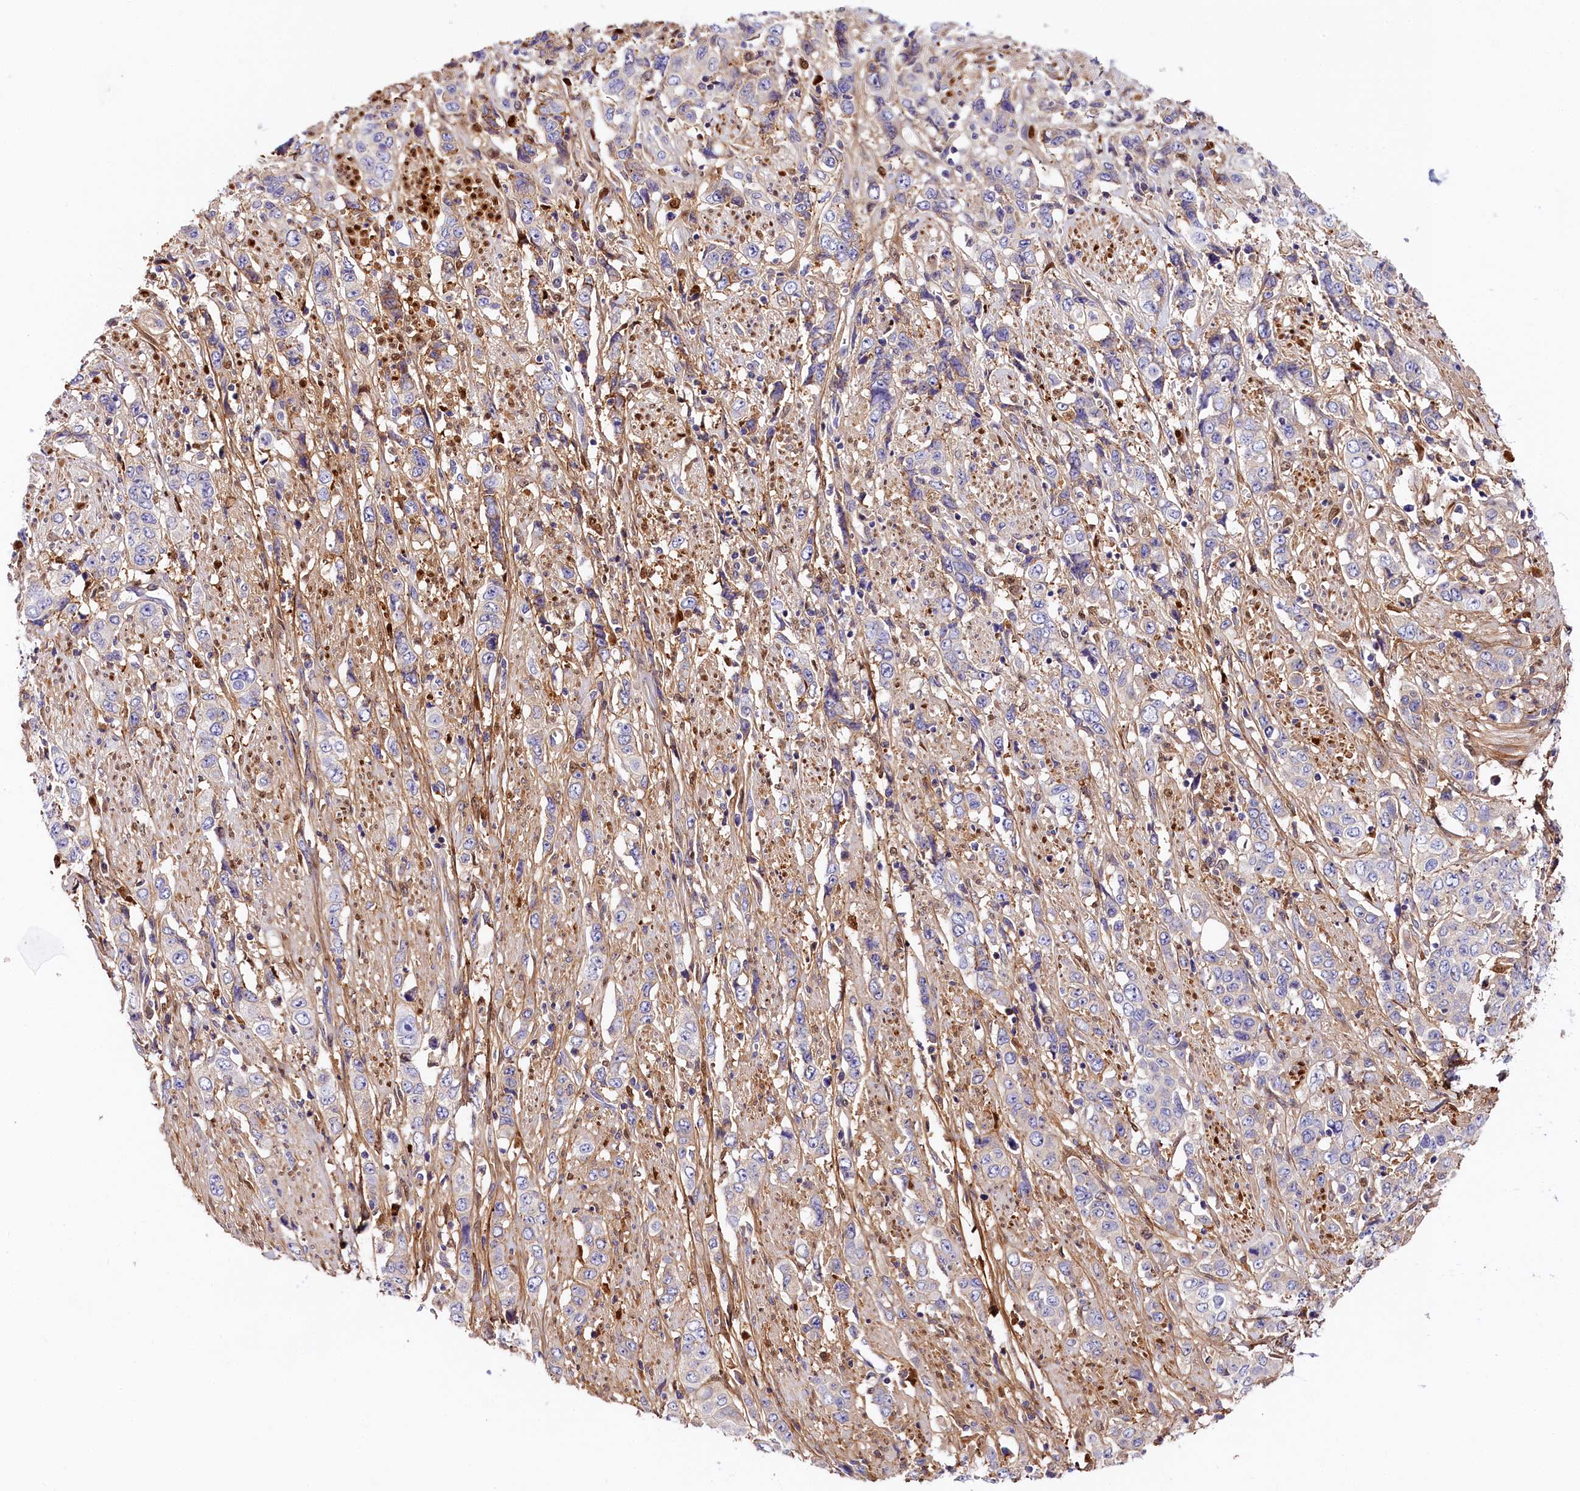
{"staining": {"intensity": "negative", "quantity": "none", "location": "none"}, "tissue": "stomach cancer", "cell_type": "Tumor cells", "image_type": "cancer", "snomed": [{"axis": "morphology", "description": "Adenocarcinoma, NOS"}, {"axis": "topography", "description": "Stomach, upper"}], "caption": "DAB (3,3'-diaminobenzidine) immunohistochemical staining of human stomach adenocarcinoma reveals no significant expression in tumor cells.", "gene": "KATNB1", "patient": {"sex": "male", "age": 62}}